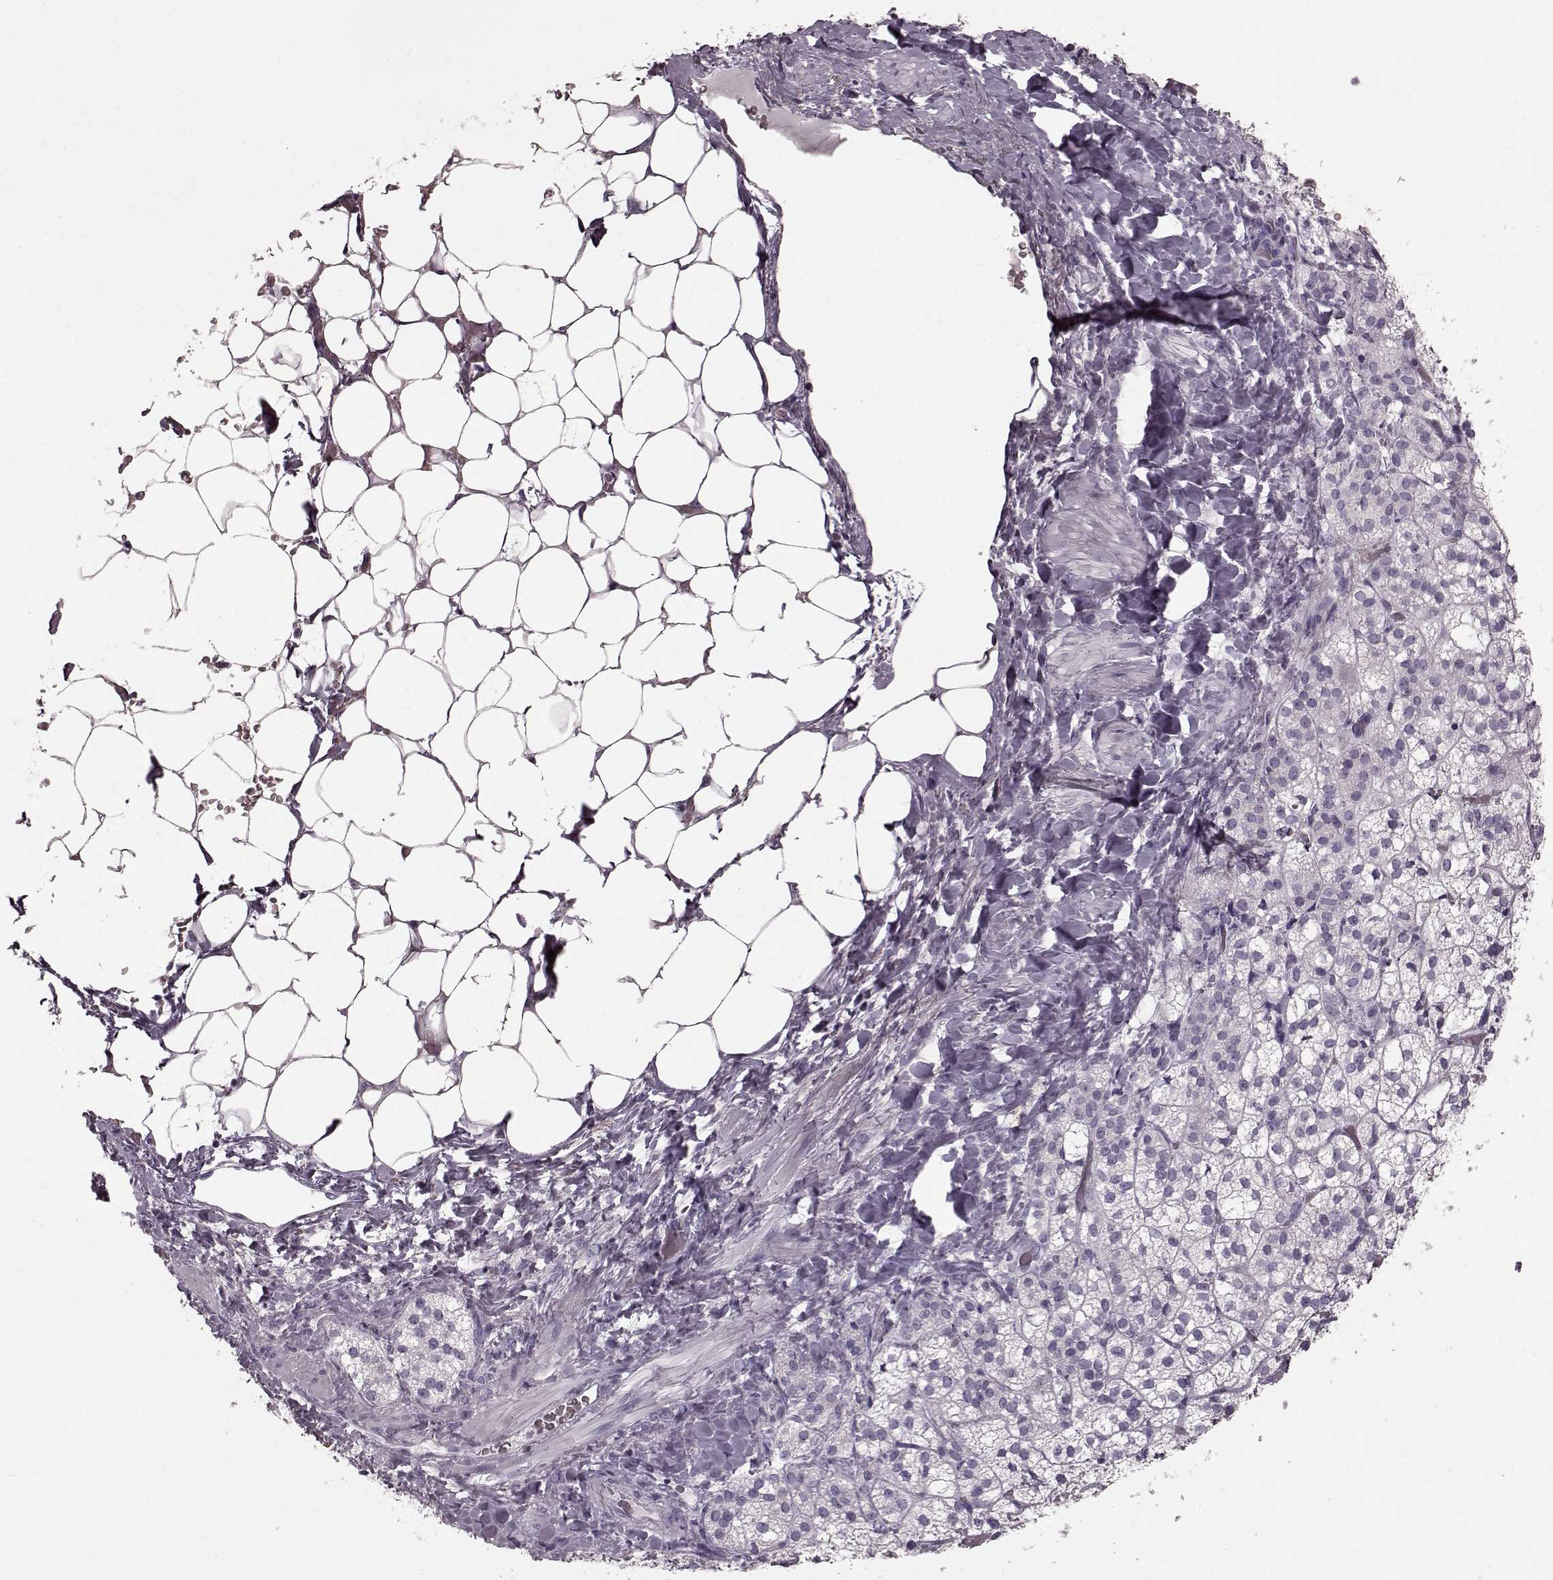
{"staining": {"intensity": "negative", "quantity": "none", "location": "none"}, "tissue": "adrenal gland", "cell_type": "Glandular cells", "image_type": "normal", "snomed": [{"axis": "morphology", "description": "Normal tissue, NOS"}, {"axis": "topography", "description": "Adrenal gland"}], "caption": "Immunohistochemistry (IHC) image of benign human adrenal gland stained for a protein (brown), which displays no staining in glandular cells.", "gene": "CST7", "patient": {"sex": "male", "age": 53}}